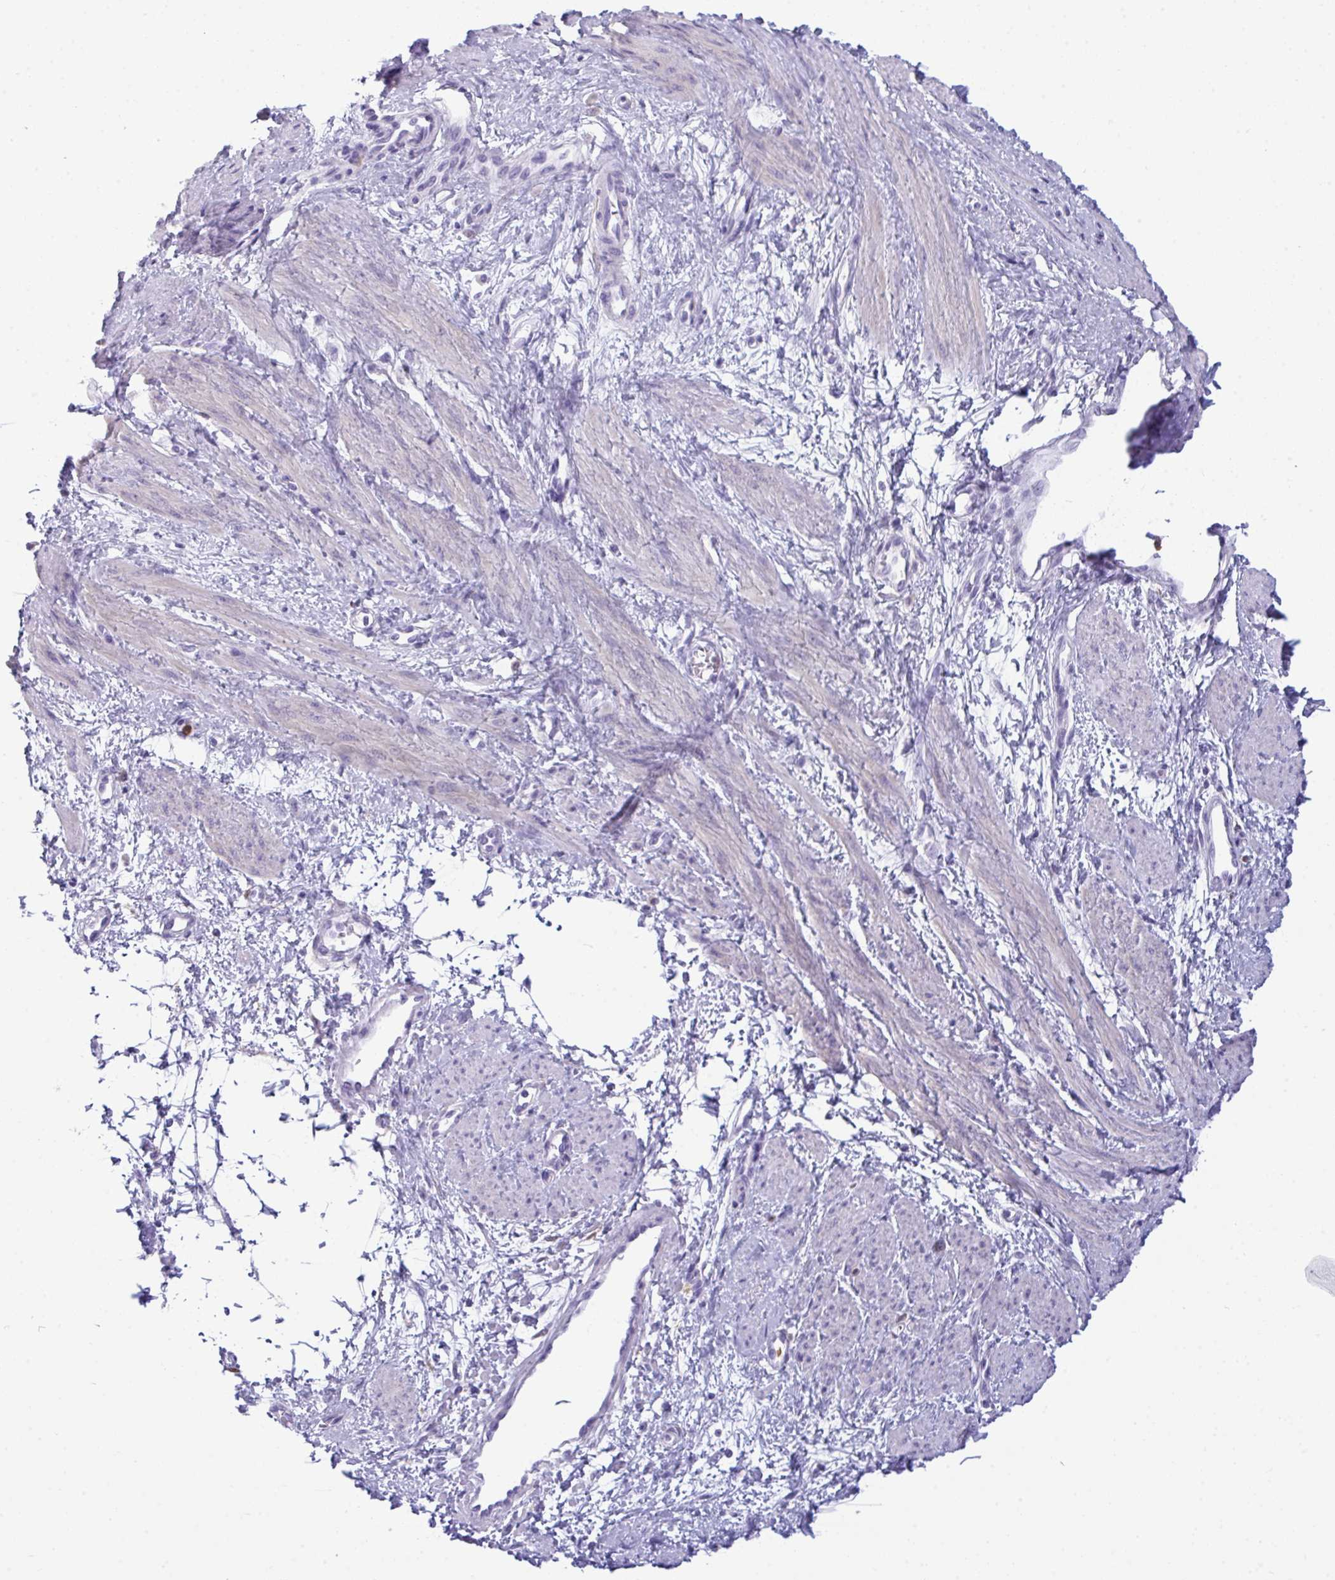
{"staining": {"intensity": "negative", "quantity": "none", "location": "none"}, "tissue": "smooth muscle", "cell_type": "Smooth muscle cells", "image_type": "normal", "snomed": [{"axis": "morphology", "description": "Normal tissue, NOS"}, {"axis": "topography", "description": "Smooth muscle"}, {"axis": "topography", "description": "Uterus"}], "caption": "An immunohistochemistry (IHC) histopathology image of benign smooth muscle is shown. There is no staining in smooth muscle cells of smooth muscle. (IHC, brightfield microscopy, high magnification).", "gene": "ARHGAP42", "patient": {"sex": "female", "age": 39}}